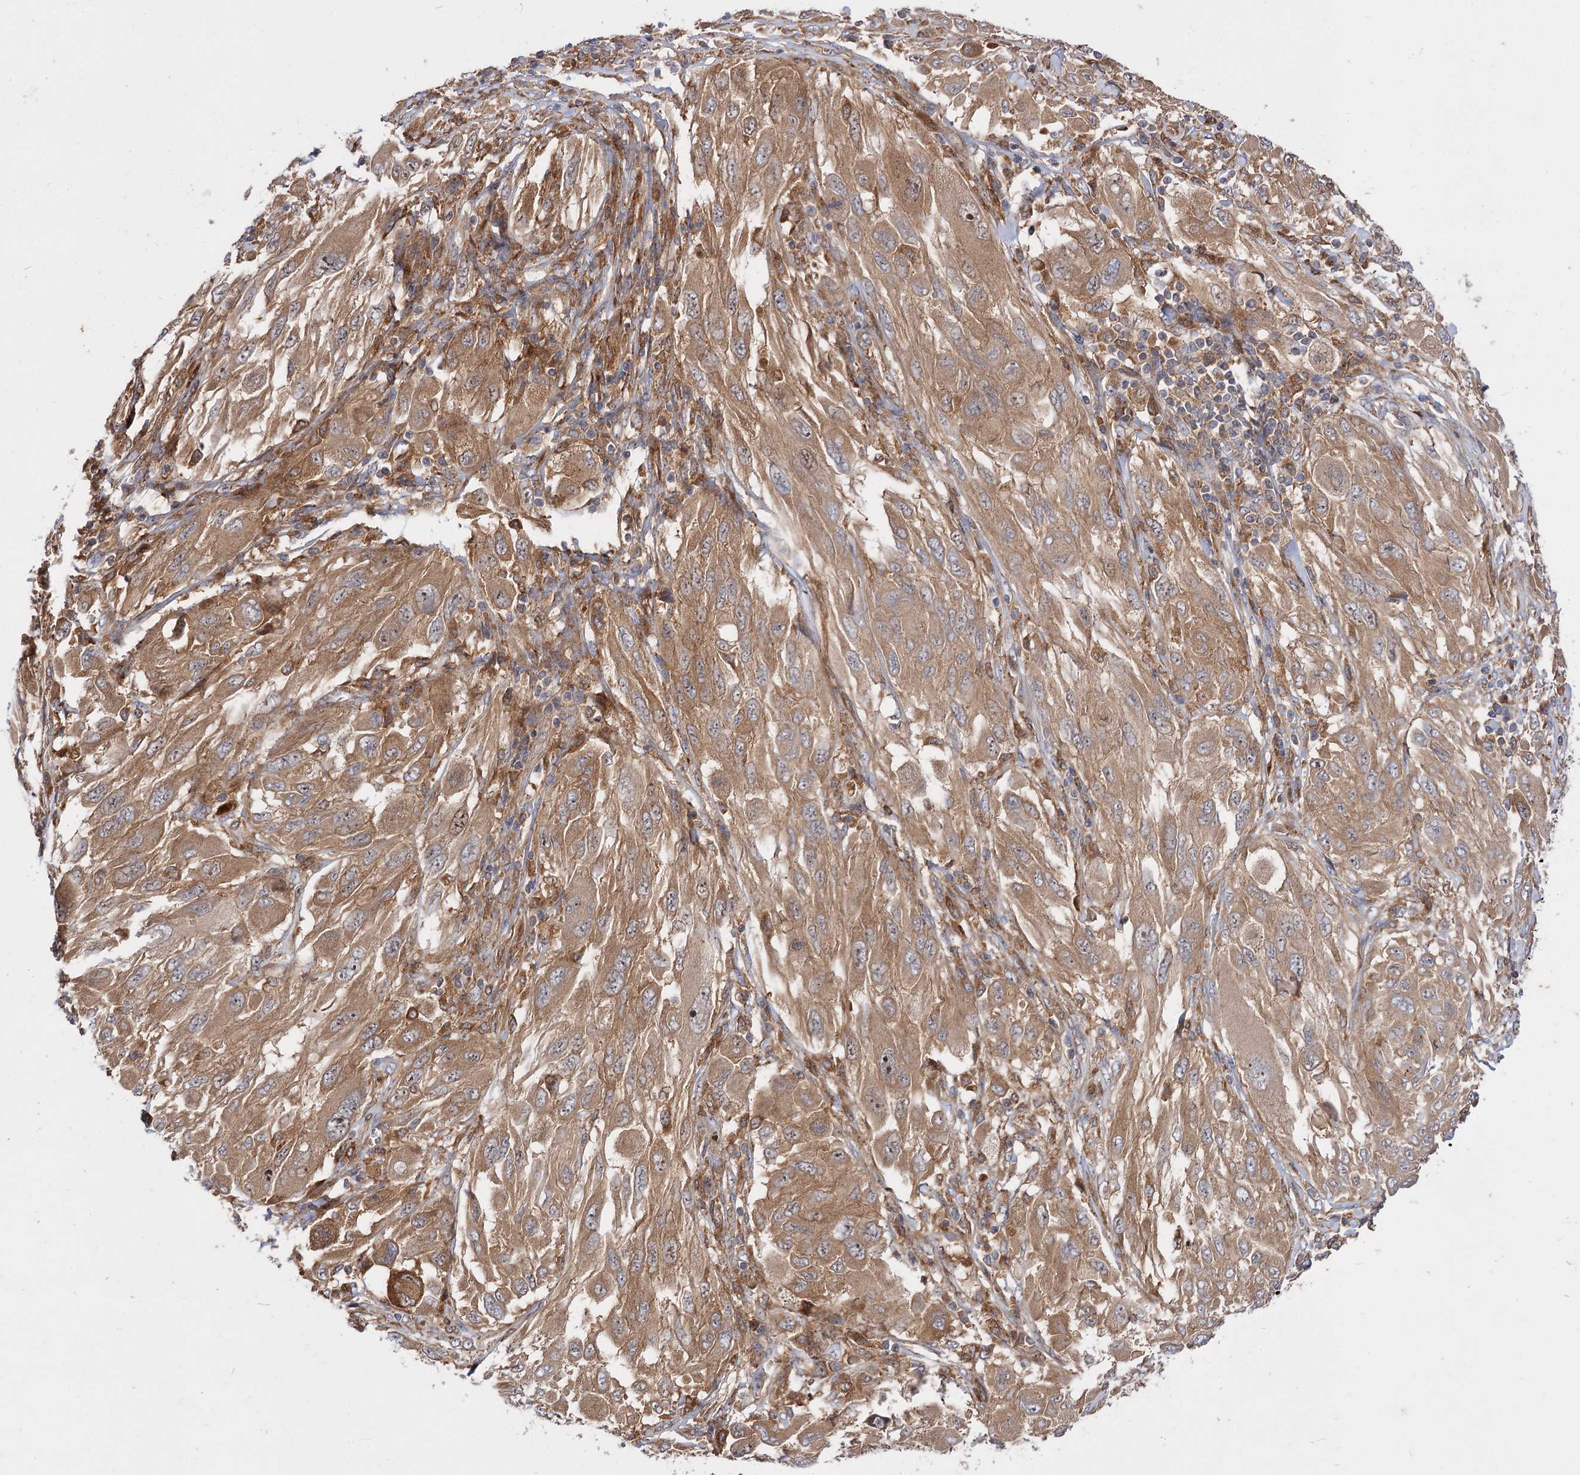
{"staining": {"intensity": "moderate", "quantity": ">75%", "location": "cytoplasmic/membranous"}, "tissue": "melanoma", "cell_type": "Tumor cells", "image_type": "cancer", "snomed": [{"axis": "morphology", "description": "Malignant melanoma, NOS"}, {"axis": "topography", "description": "Skin"}], "caption": "Melanoma stained for a protein shows moderate cytoplasmic/membranous positivity in tumor cells.", "gene": "PATL1", "patient": {"sex": "female", "age": 91}}